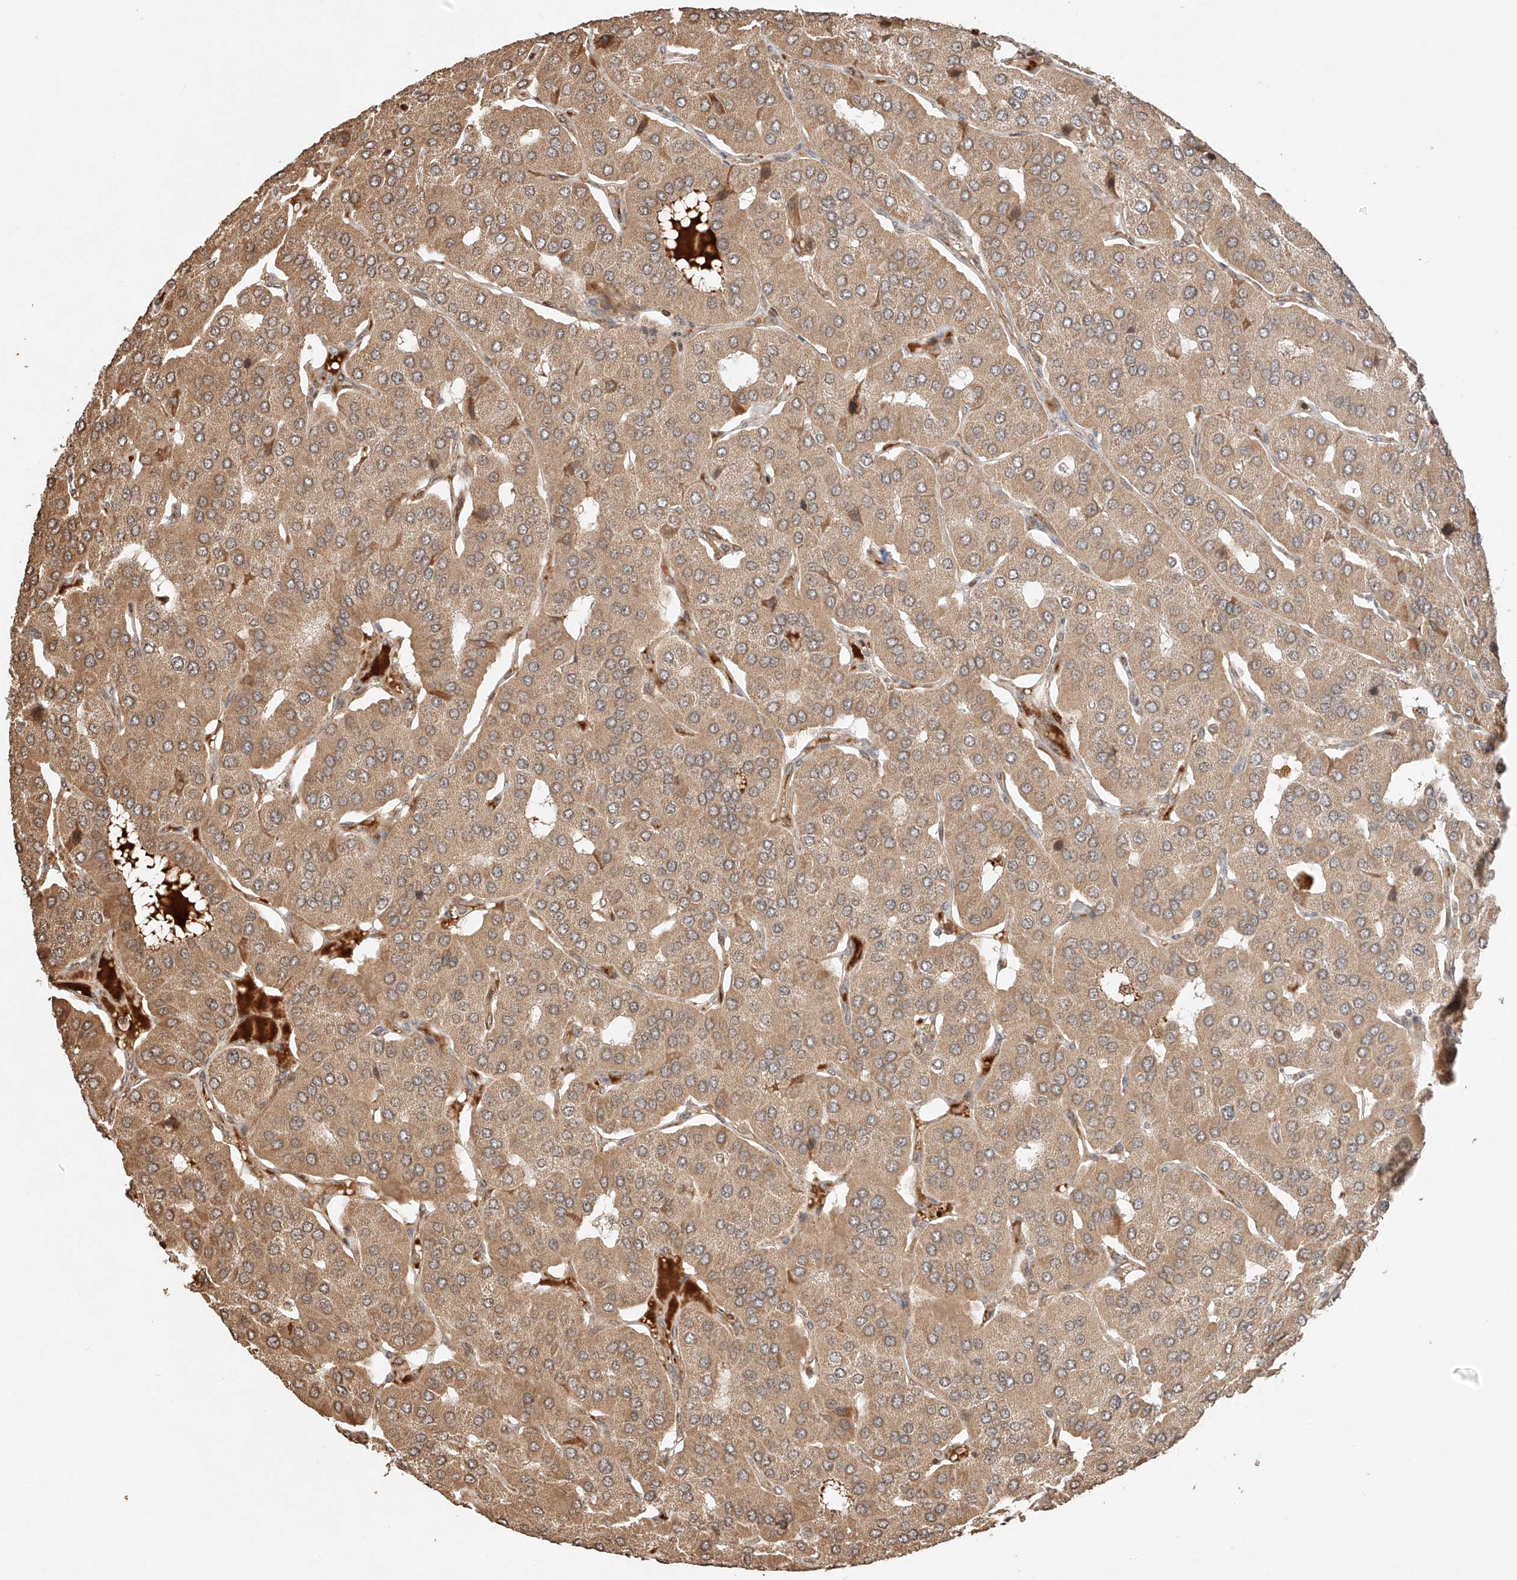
{"staining": {"intensity": "moderate", "quantity": ">75%", "location": "cytoplasmic/membranous"}, "tissue": "parathyroid gland", "cell_type": "Glandular cells", "image_type": "normal", "snomed": [{"axis": "morphology", "description": "Normal tissue, NOS"}, {"axis": "morphology", "description": "Adenoma, NOS"}, {"axis": "topography", "description": "Parathyroid gland"}], "caption": "About >75% of glandular cells in normal human parathyroid gland demonstrate moderate cytoplasmic/membranous protein staining as visualized by brown immunohistochemical staining.", "gene": "ARHGAP33", "patient": {"sex": "female", "age": 86}}